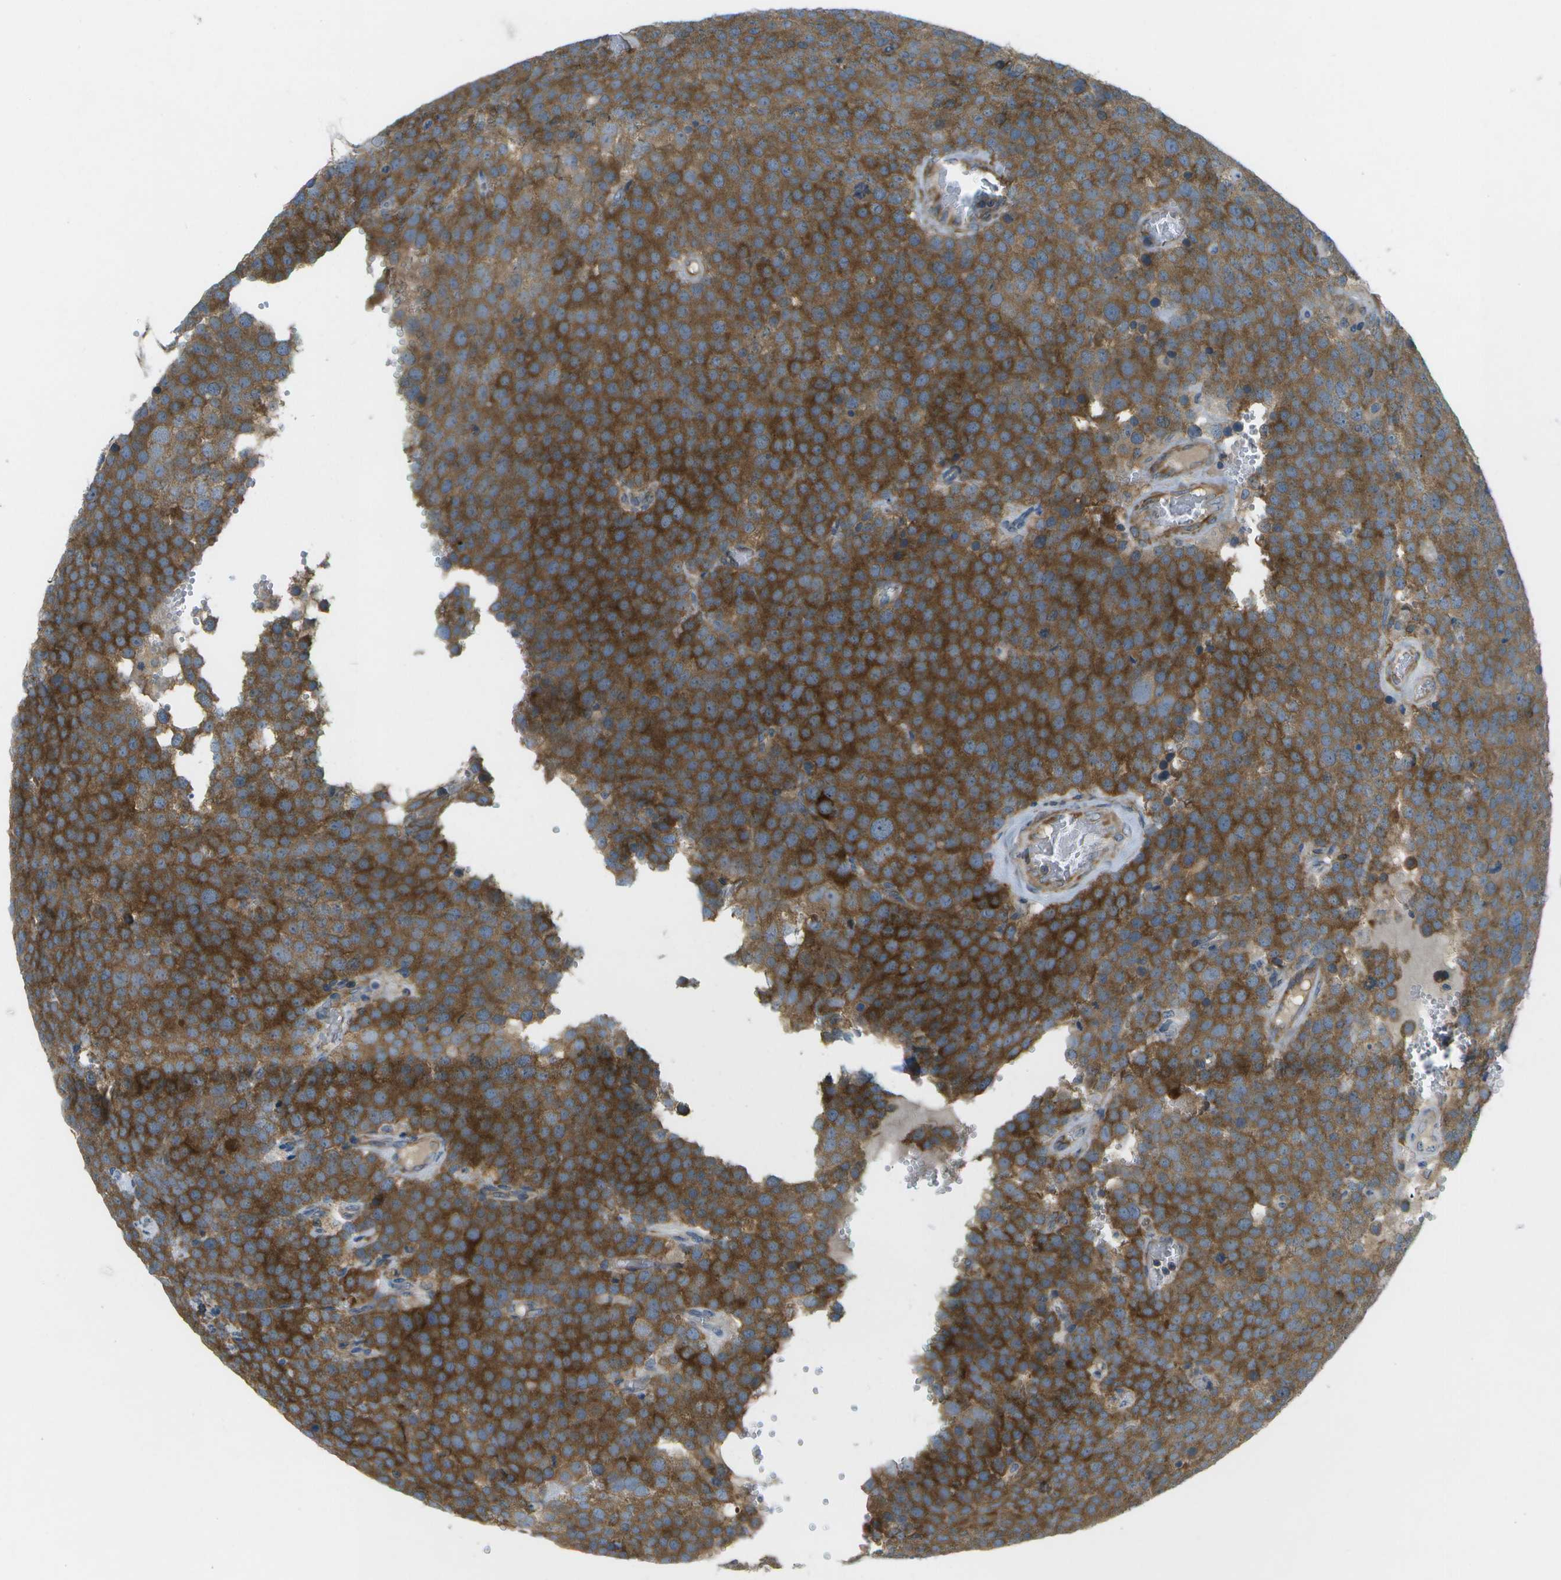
{"staining": {"intensity": "moderate", "quantity": ">75%", "location": "cytoplasmic/membranous"}, "tissue": "testis cancer", "cell_type": "Tumor cells", "image_type": "cancer", "snomed": [{"axis": "morphology", "description": "Normal tissue, NOS"}, {"axis": "morphology", "description": "Seminoma, NOS"}, {"axis": "topography", "description": "Testis"}], "caption": "Brown immunohistochemical staining in testis cancer reveals moderate cytoplasmic/membranous expression in approximately >75% of tumor cells.", "gene": "WNK2", "patient": {"sex": "male", "age": 71}}